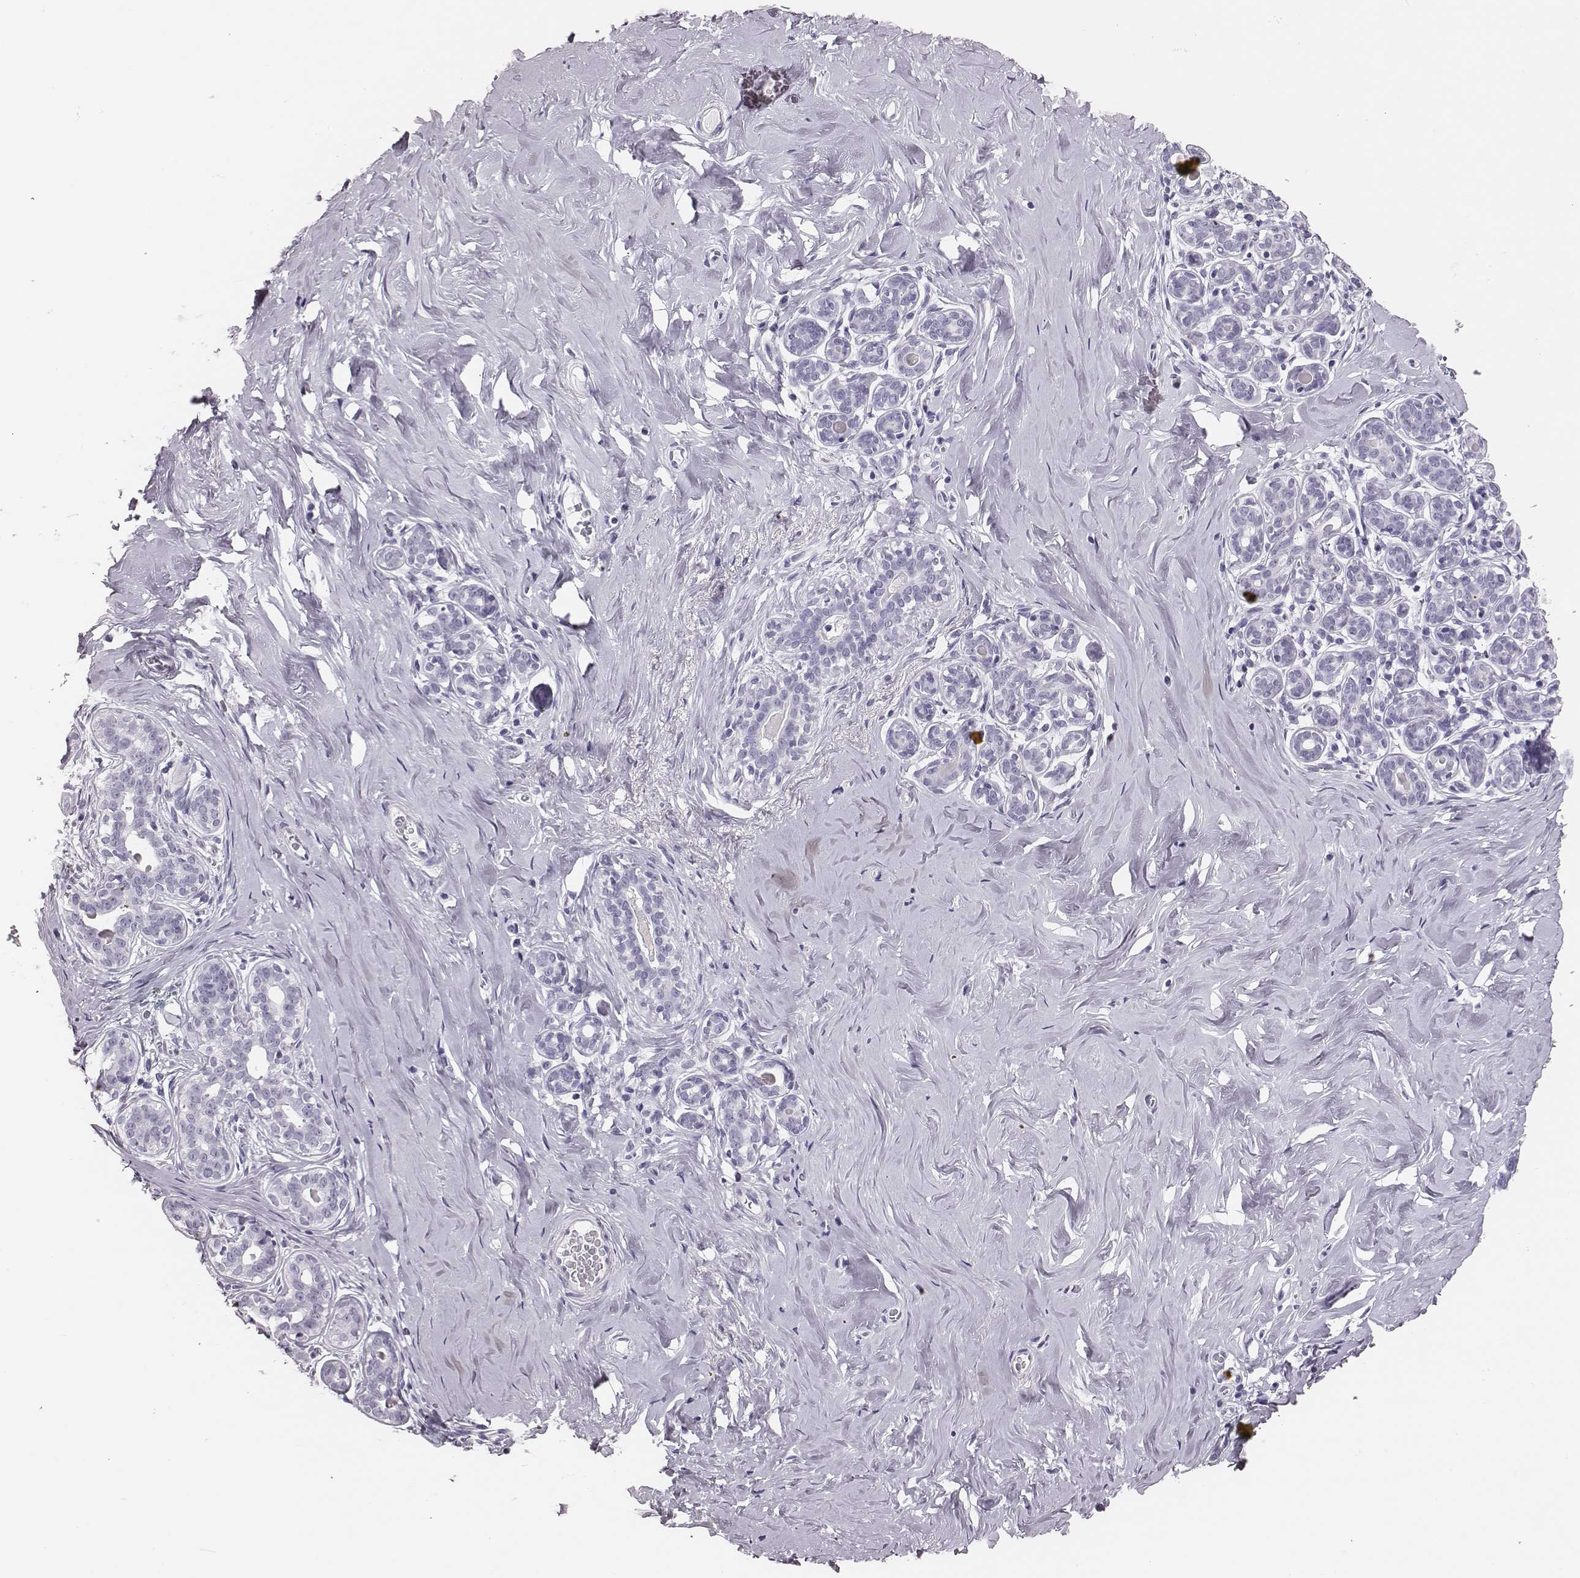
{"staining": {"intensity": "negative", "quantity": "none", "location": "none"}, "tissue": "breast", "cell_type": "Adipocytes", "image_type": "normal", "snomed": [{"axis": "morphology", "description": "Normal tissue, NOS"}, {"axis": "topography", "description": "Skin"}, {"axis": "topography", "description": "Breast"}], "caption": "Immunohistochemical staining of normal breast shows no significant expression in adipocytes. Nuclei are stained in blue.", "gene": "H1", "patient": {"sex": "female", "age": 43}}